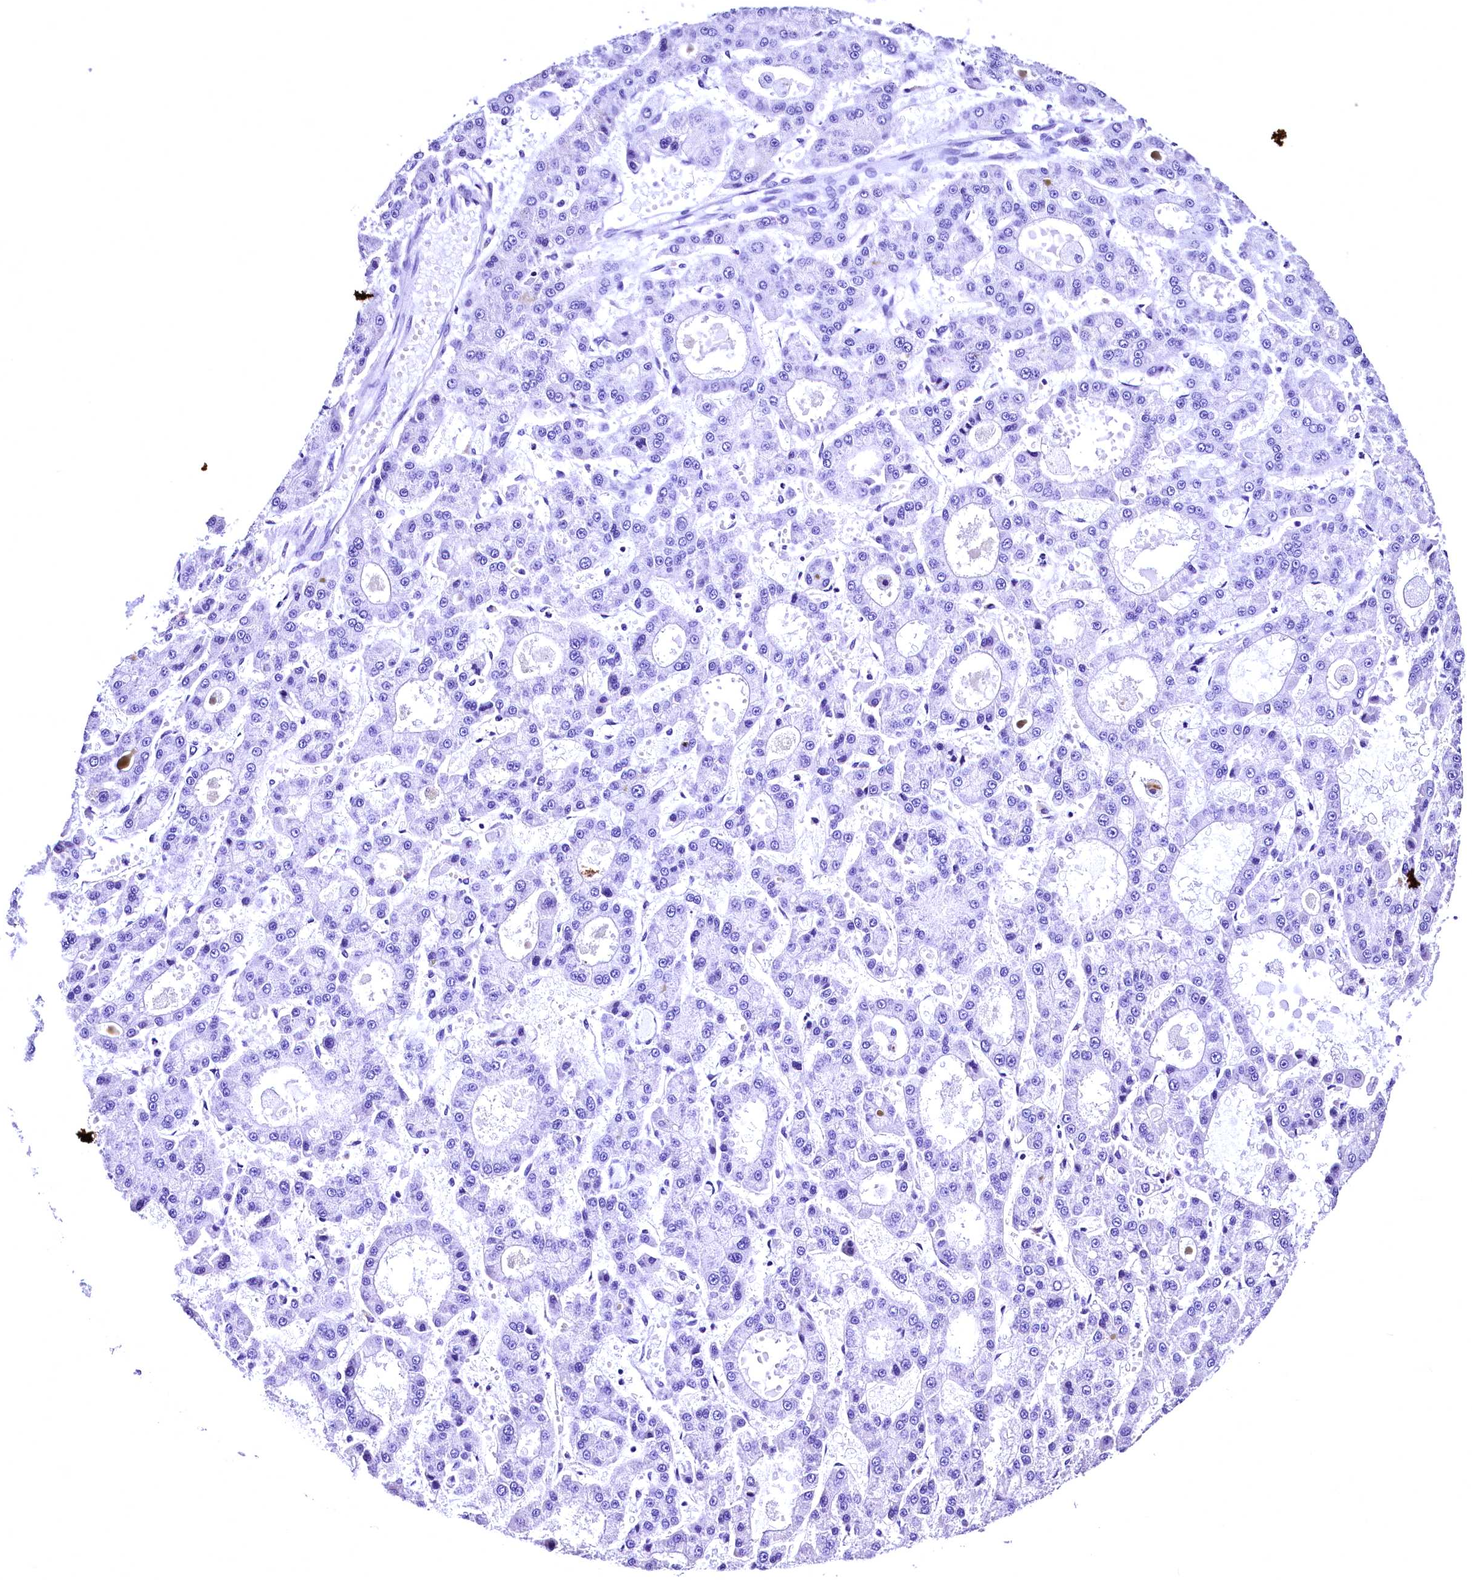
{"staining": {"intensity": "negative", "quantity": "none", "location": "none"}, "tissue": "liver cancer", "cell_type": "Tumor cells", "image_type": "cancer", "snomed": [{"axis": "morphology", "description": "Carcinoma, Hepatocellular, NOS"}, {"axis": "topography", "description": "Liver"}], "caption": "High power microscopy micrograph of an IHC micrograph of liver hepatocellular carcinoma, revealing no significant positivity in tumor cells. (Immunohistochemistry, brightfield microscopy, high magnification).", "gene": "LRSAM1", "patient": {"sex": "male", "age": 70}}